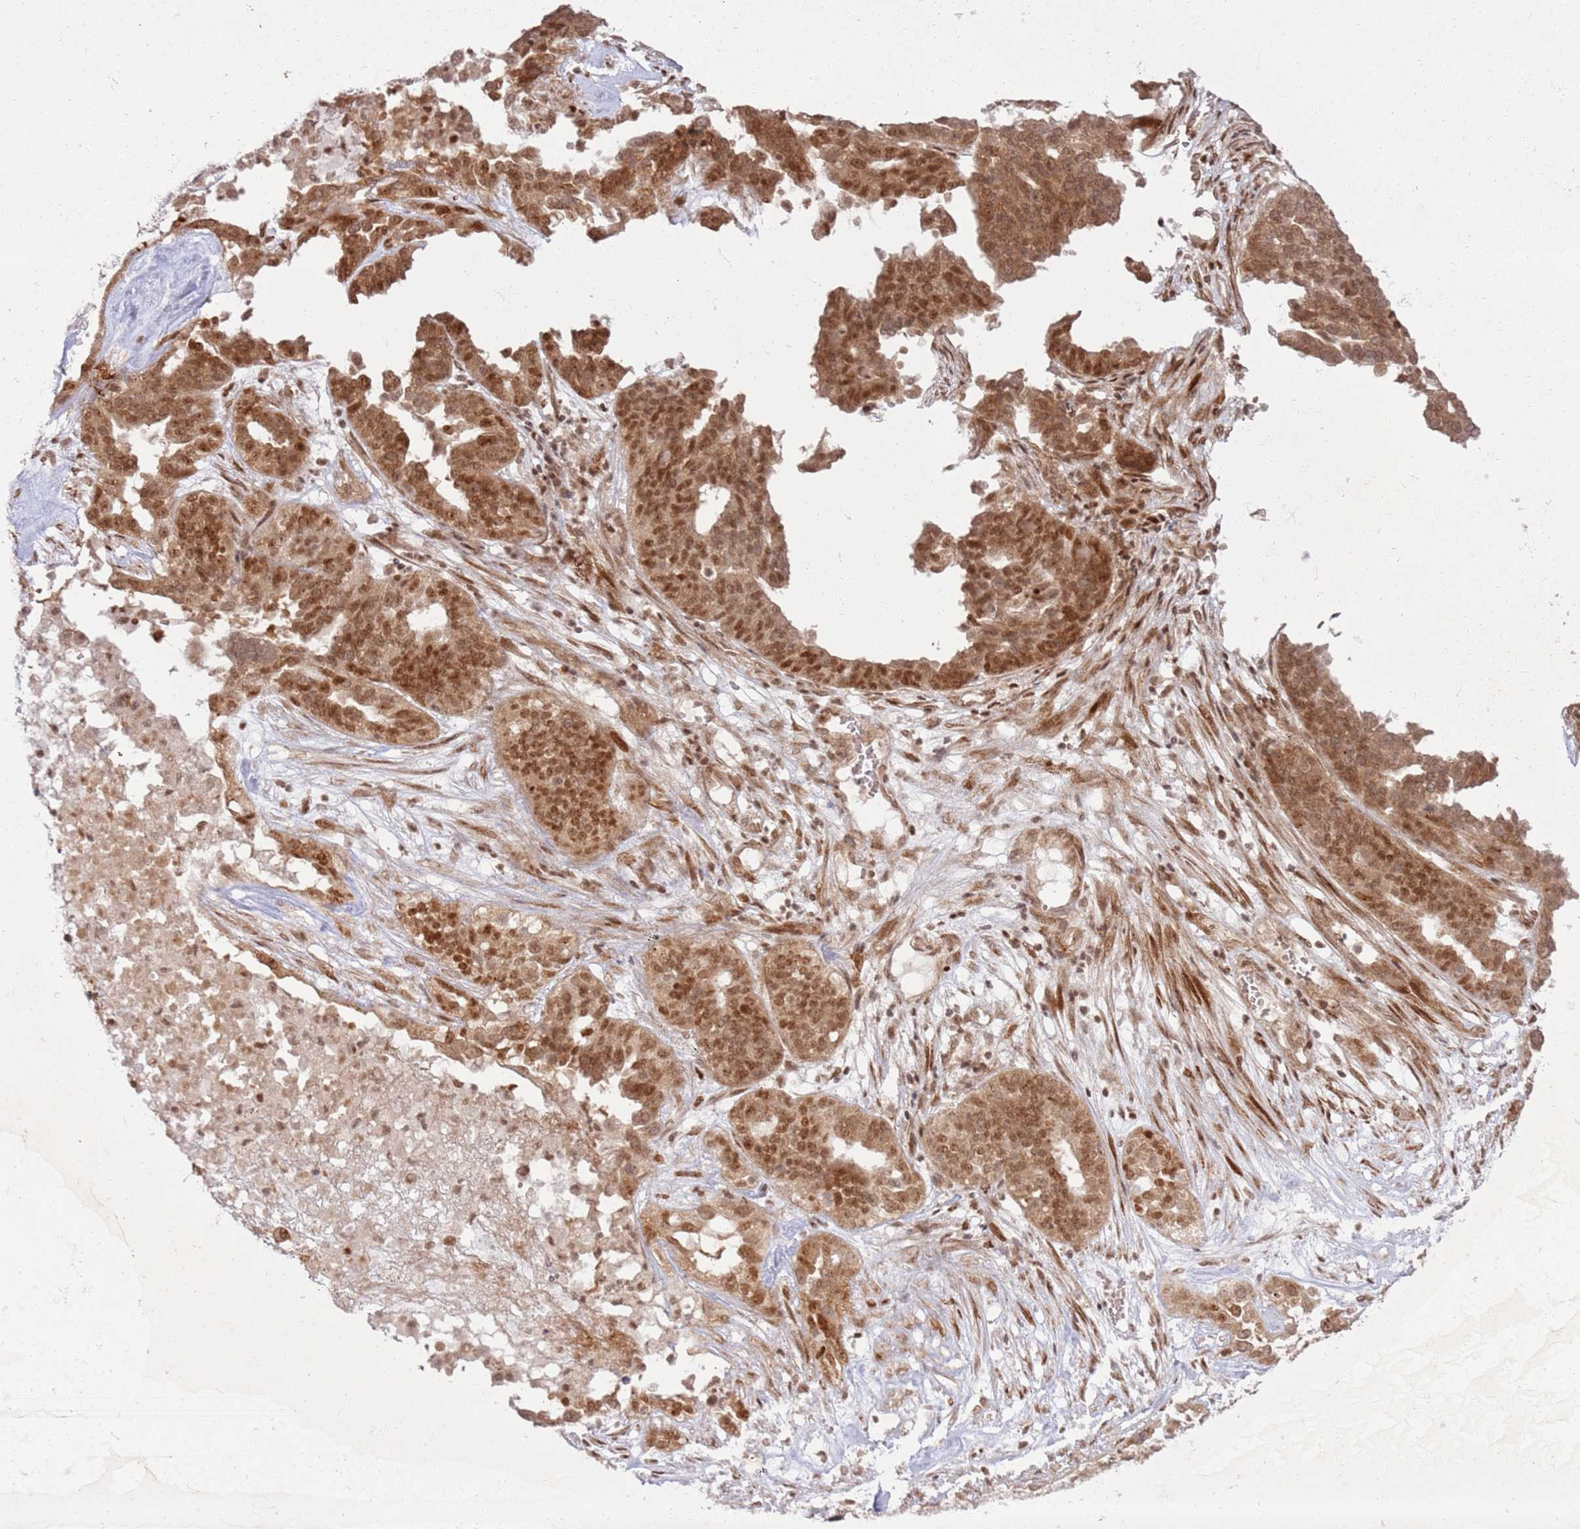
{"staining": {"intensity": "moderate", "quantity": ">75%", "location": "cytoplasmic/membranous,nuclear"}, "tissue": "ovarian cancer", "cell_type": "Tumor cells", "image_type": "cancer", "snomed": [{"axis": "morphology", "description": "Cystadenocarcinoma, serous, NOS"}, {"axis": "topography", "description": "Ovary"}], "caption": "A brown stain highlights moderate cytoplasmic/membranous and nuclear expression of a protein in human ovarian serous cystadenocarcinoma tumor cells. The staining was performed using DAB to visualize the protein expression in brown, while the nuclei were stained in blue with hematoxylin (Magnification: 20x).", "gene": "KLHL36", "patient": {"sex": "female", "age": 59}}